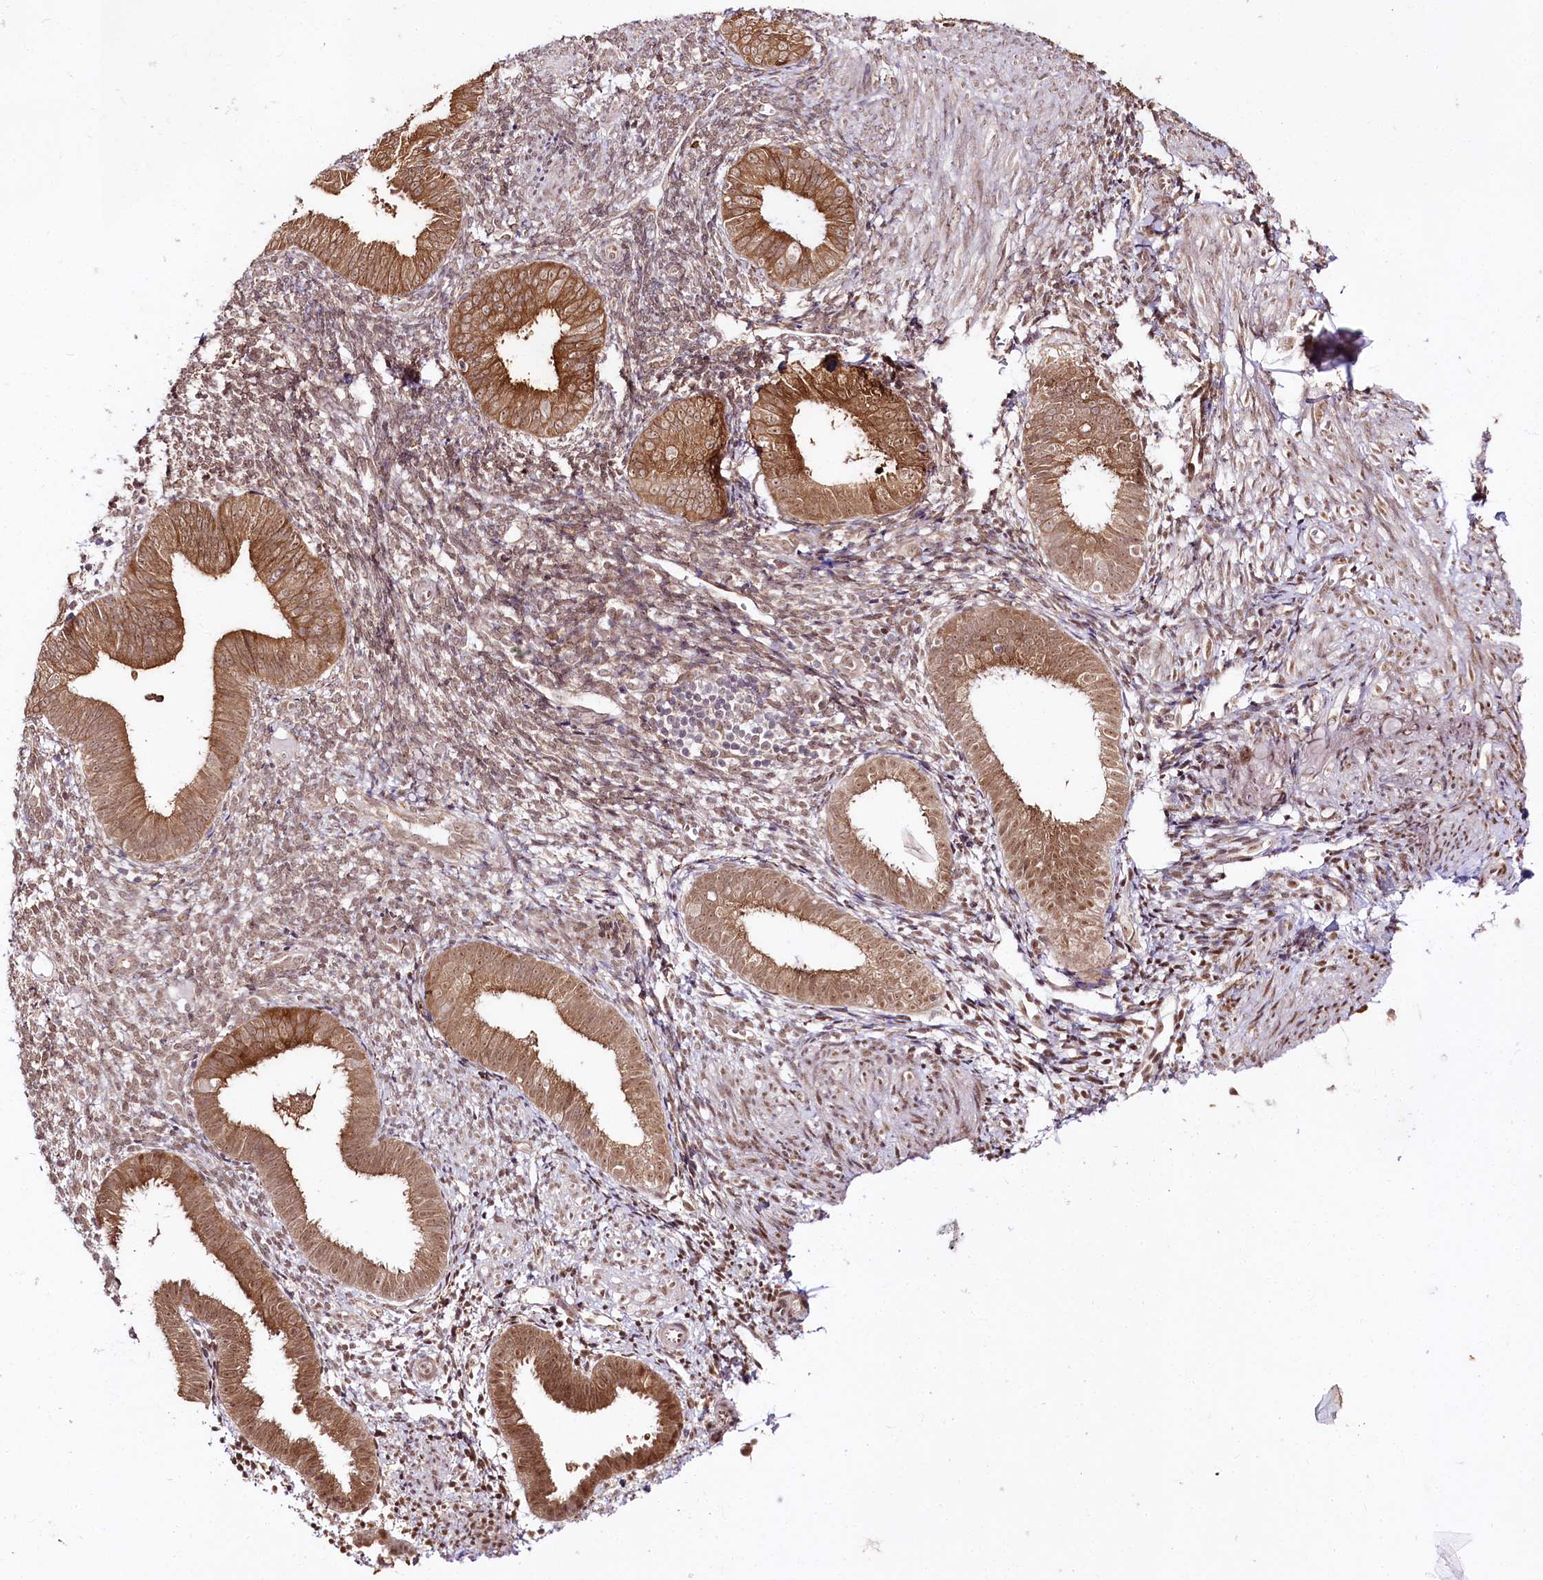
{"staining": {"intensity": "weak", "quantity": "25%-75%", "location": "nuclear"}, "tissue": "endometrium", "cell_type": "Cells in endometrial stroma", "image_type": "normal", "snomed": [{"axis": "morphology", "description": "Normal tissue, NOS"}, {"axis": "topography", "description": "Uterus"}, {"axis": "topography", "description": "Endometrium"}], "caption": "Weak nuclear expression for a protein is seen in about 25%-75% of cells in endometrial stroma of benign endometrium using immunohistochemistry.", "gene": "CNPY2", "patient": {"sex": "female", "age": 48}}